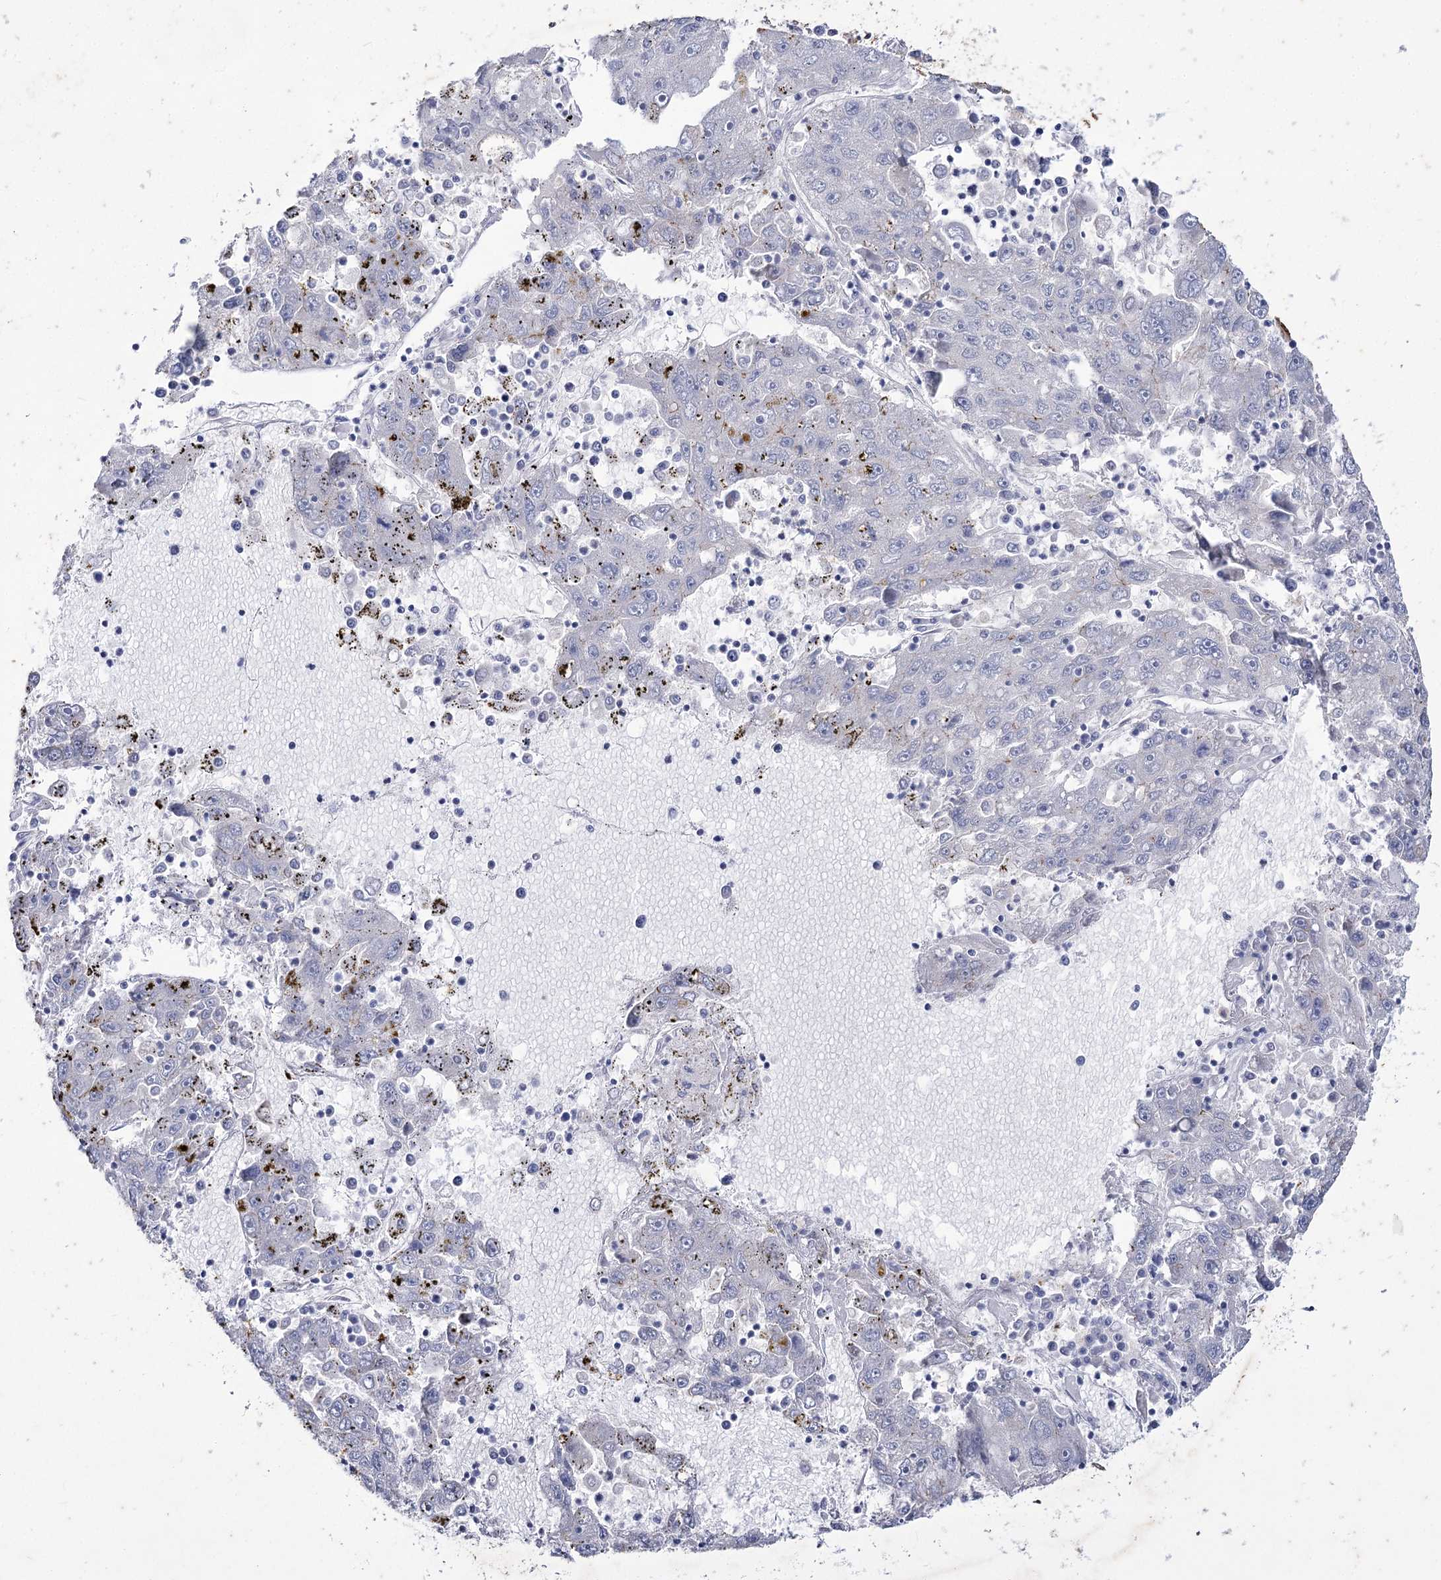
{"staining": {"intensity": "negative", "quantity": "none", "location": "none"}, "tissue": "liver cancer", "cell_type": "Tumor cells", "image_type": "cancer", "snomed": [{"axis": "morphology", "description": "Carcinoma, Hepatocellular, NOS"}, {"axis": "topography", "description": "Liver"}], "caption": "An image of human hepatocellular carcinoma (liver) is negative for staining in tumor cells.", "gene": "LDLRAD3", "patient": {"sex": "male", "age": 49}}